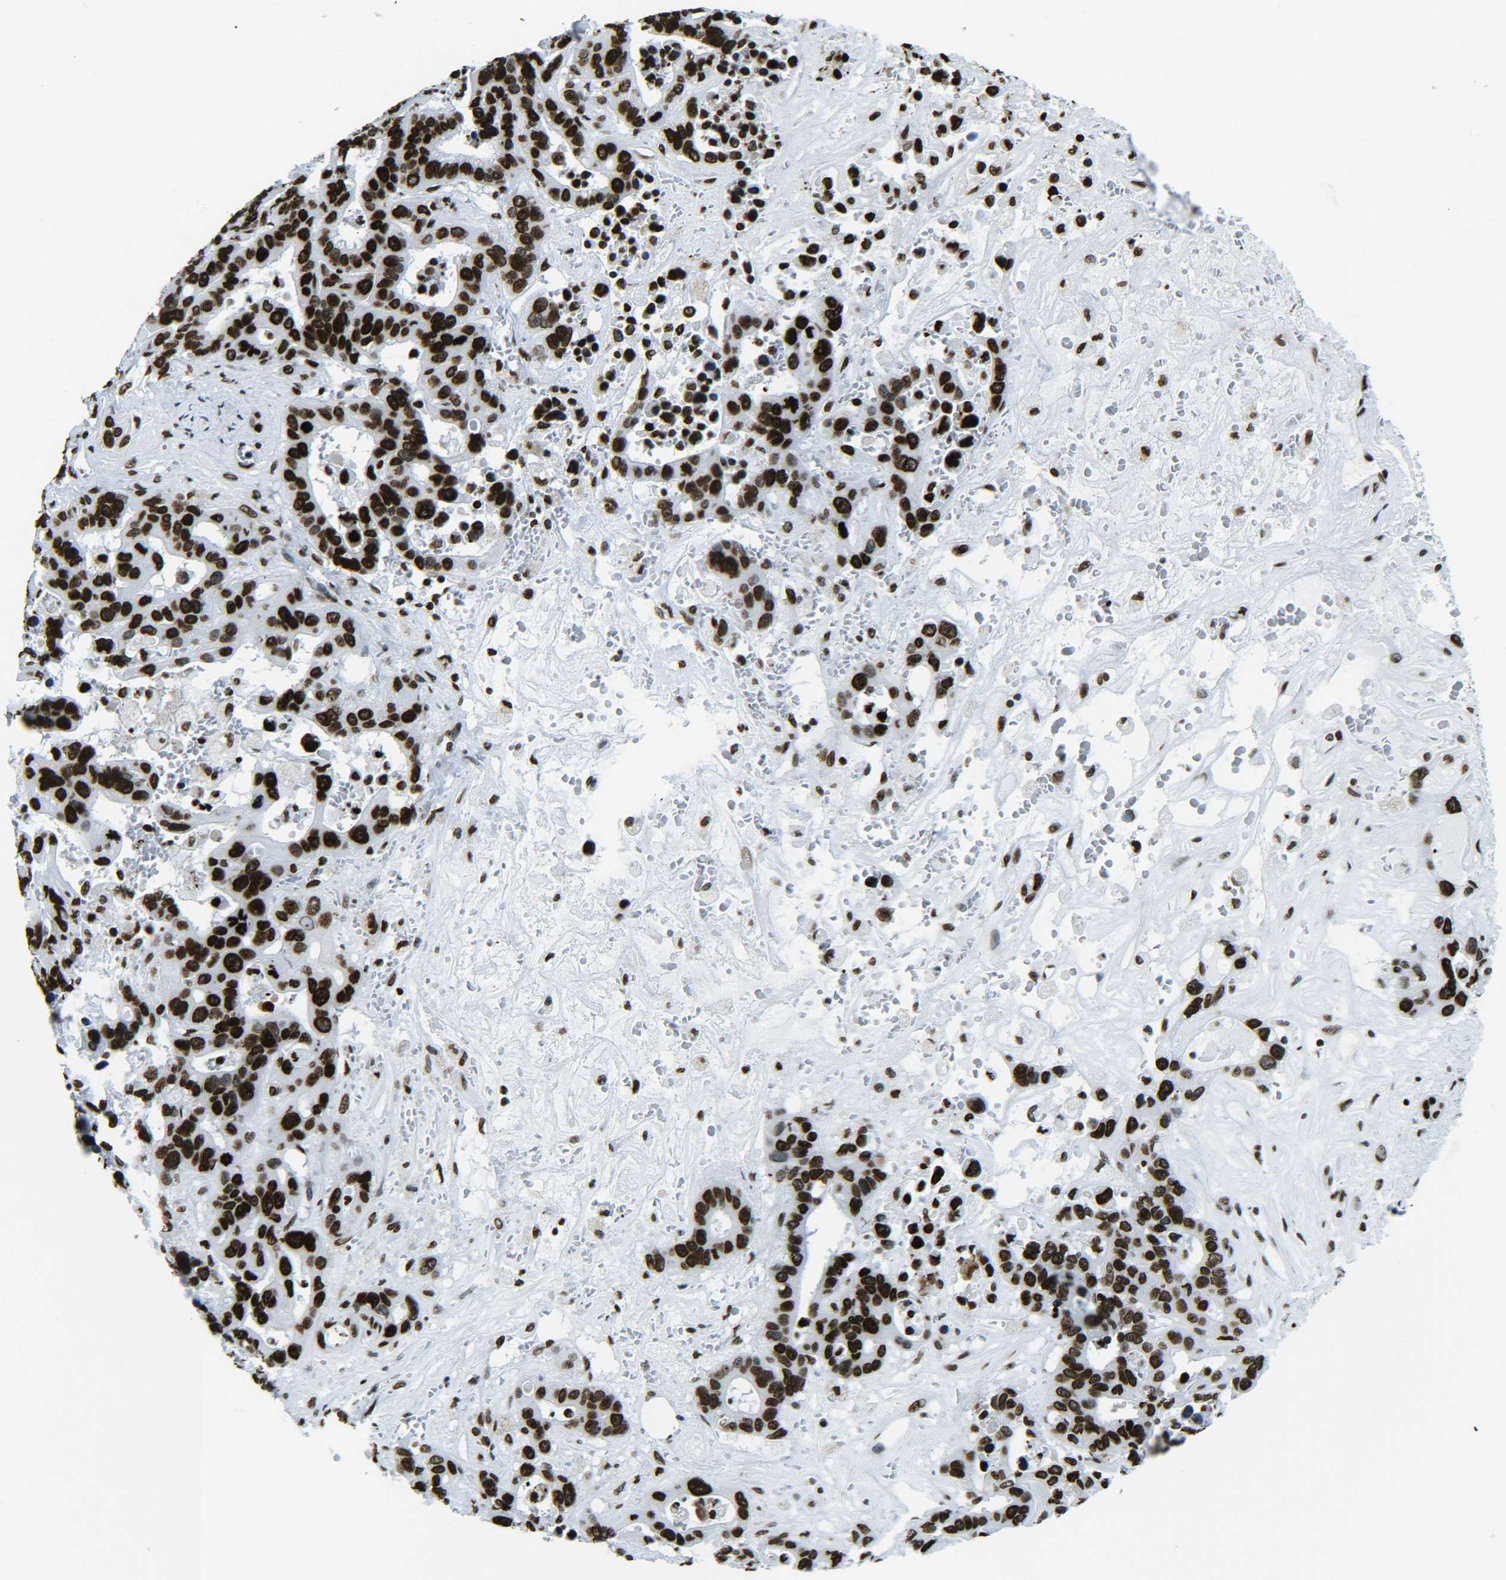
{"staining": {"intensity": "strong", "quantity": ">75%", "location": "nuclear"}, "tissue": "liver cancer", "cell_type": "Tumor cells", "image_type": "cancer", "snomed": [{"axis": "morphology", "description": "Cholangiocarcinoma"}, {"axis": "topography", "description": "Liver"}], "caption": "IHC histopathology image of neoplastic tissue: human liver cholangiocarcinoma stained using immunohistochemistry (IHC) reveals high levels of strong protein expression localized specifically in the nuclear of tumor cells, appearing as a nuclear brown color.", "gene": "H2AX", "patient": {"sex": "female", "age": 65}}